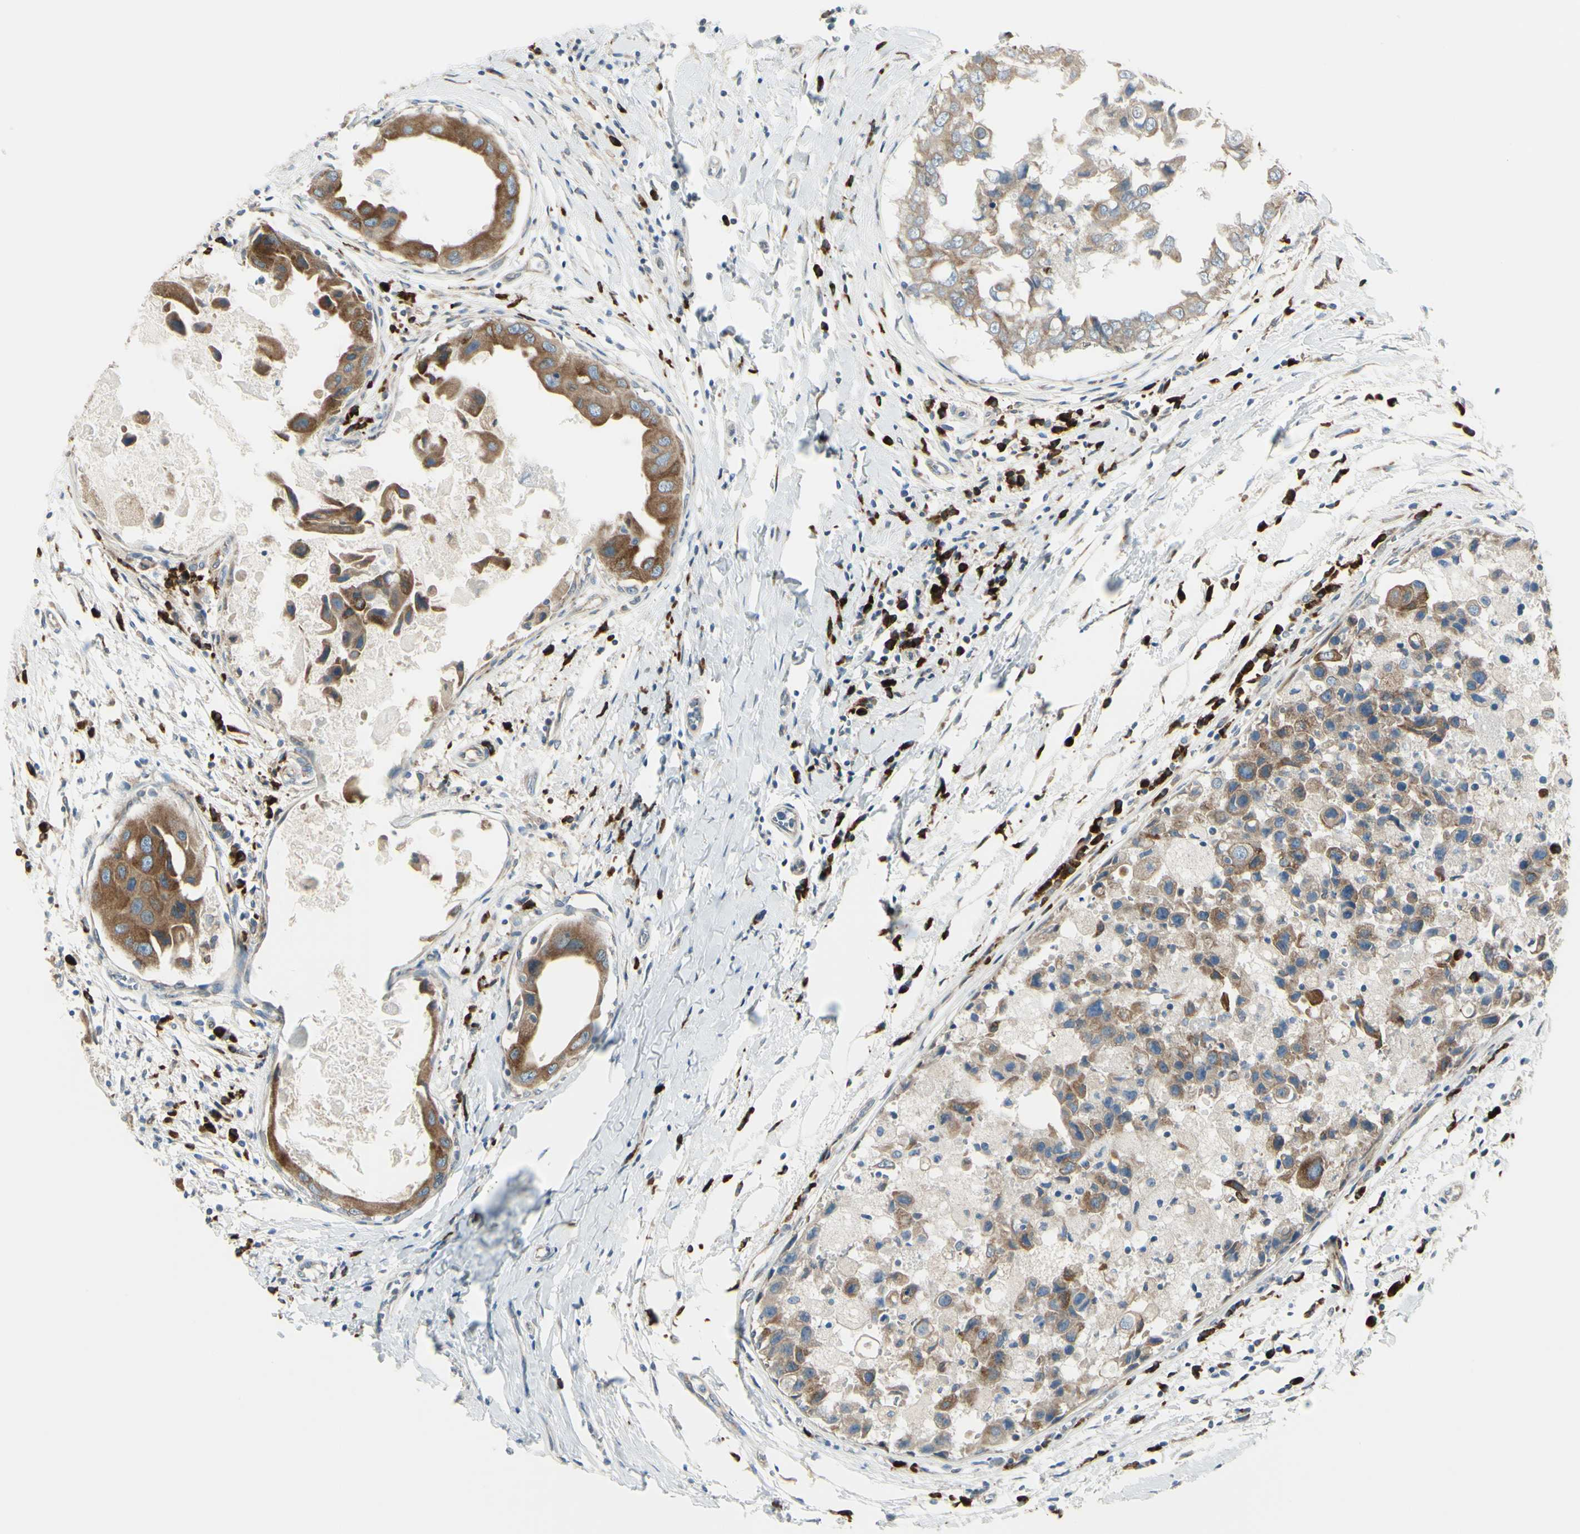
{"staining": {"intensity": "moderate", "quantity": ">75%", "location": "cytoplasmic/membranous"}, "tissue": "breast cancer", "cell_type": "Tumor cells", "image_type": "cancer", "snomed": [{"axis": "morphology", "description": "Duct carcinoma"}, {"axis": "topography", "description": "Breast"}], "caption": "Breast cancer stained with immunohistochemistry (IHC) reveals moderate cytoplasmic/membranous staining in about >75% of tumor cells.", "gene": "SELENOS", "patient": {"sex": "female", "age": 27}}